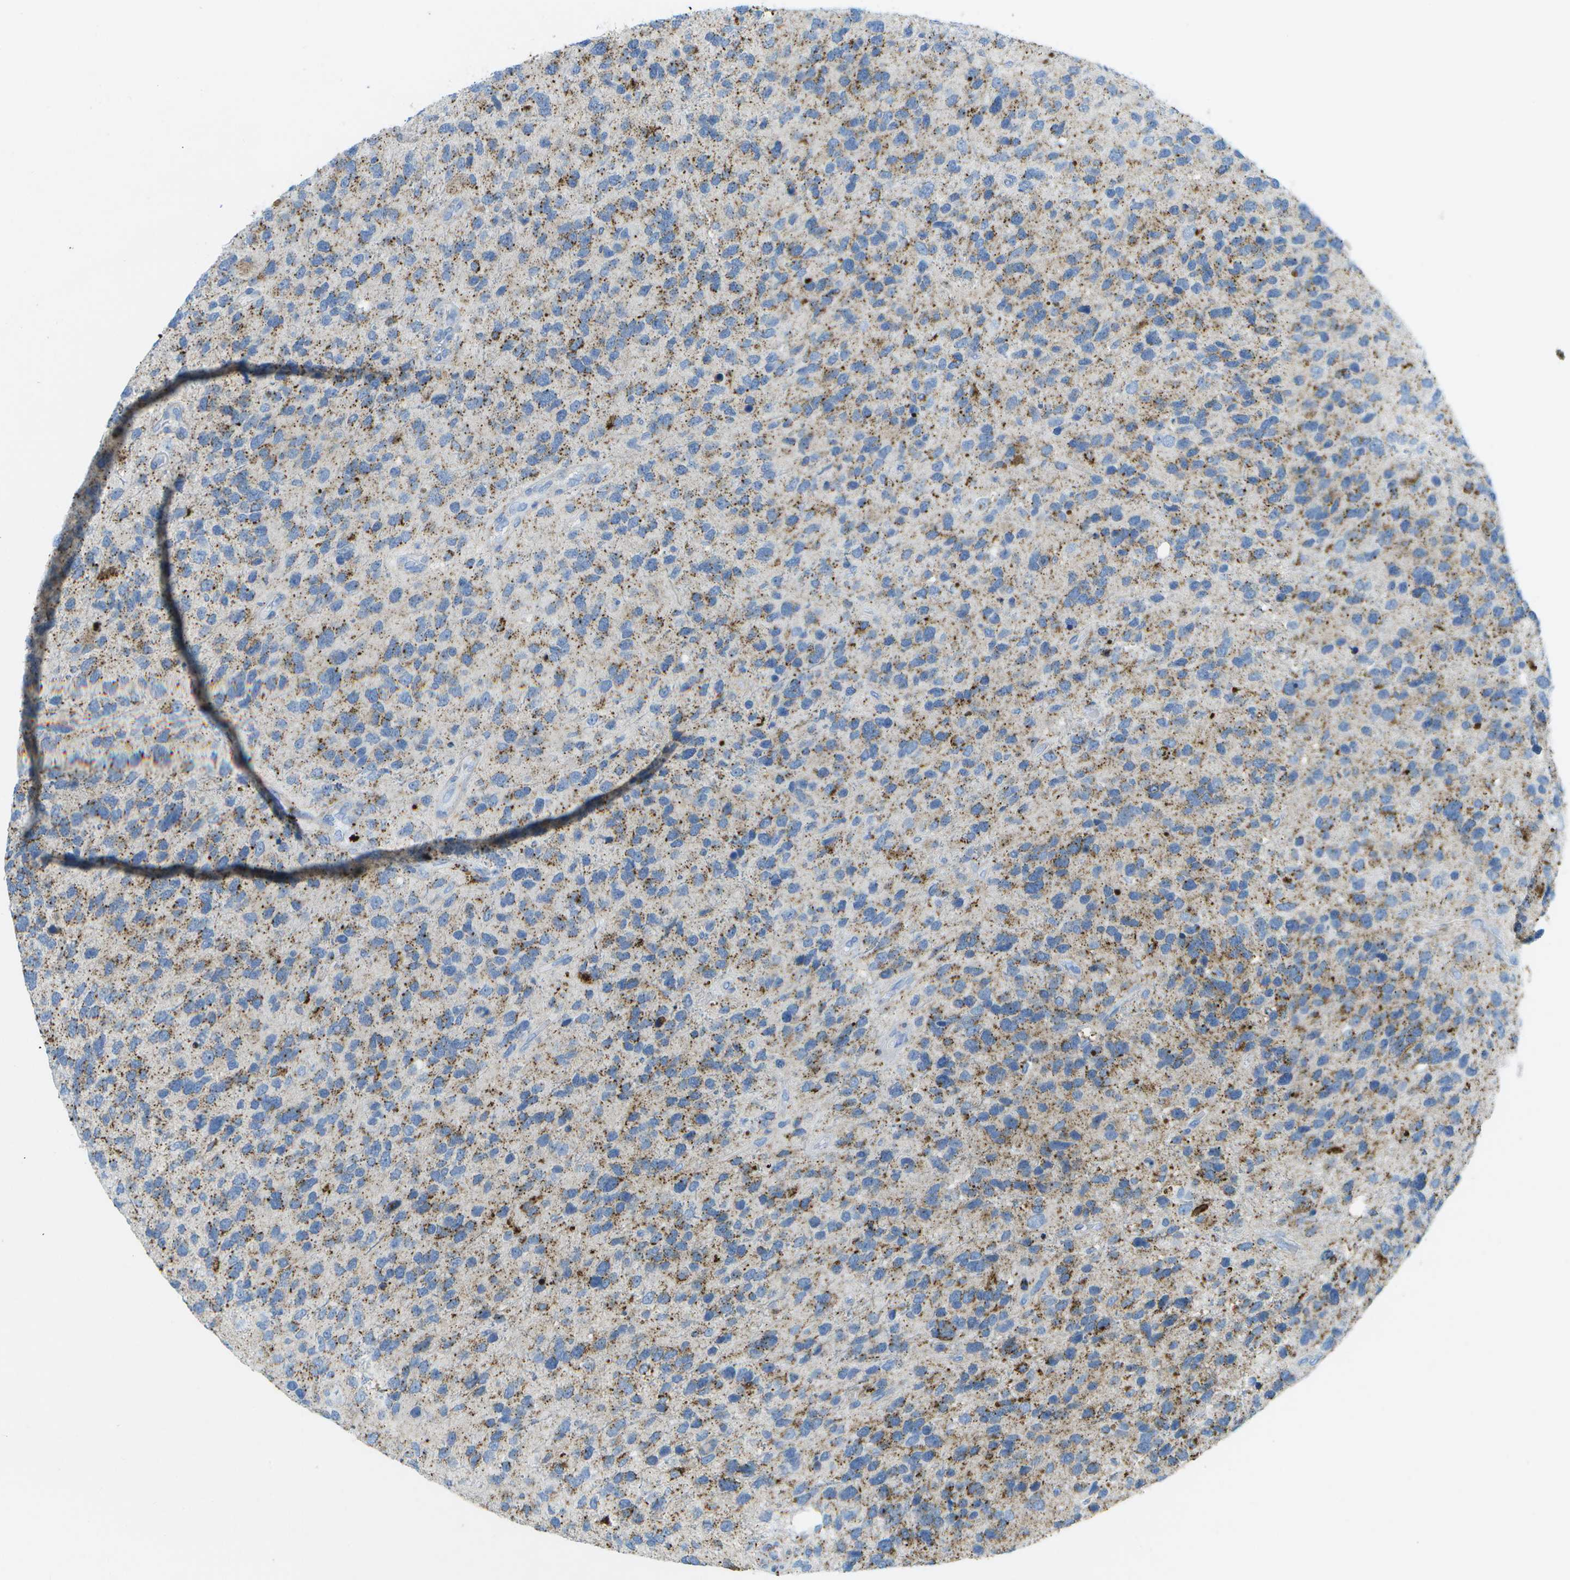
{"staining": {"intensity": "weak", "quantity": ">75%", "location": "cytoplasmic/membranous"}, "tissue": "glioma", "cell_type": "Tumor cells", "image_type": "cancer", "snomed": [{"axis": "morphology", "description": "Glioma, malignant, High grade"}, {"axis": "topography", "description": "Brain"}], "caption": "High-grade glioma (malignant) was stained to show a protein in brown. There is low levels of weak cytoplasmic/membranous staining in about >75% of tumor cells.", "gene": "PRCP", "patient": {"sex": "female", "age": 58}}